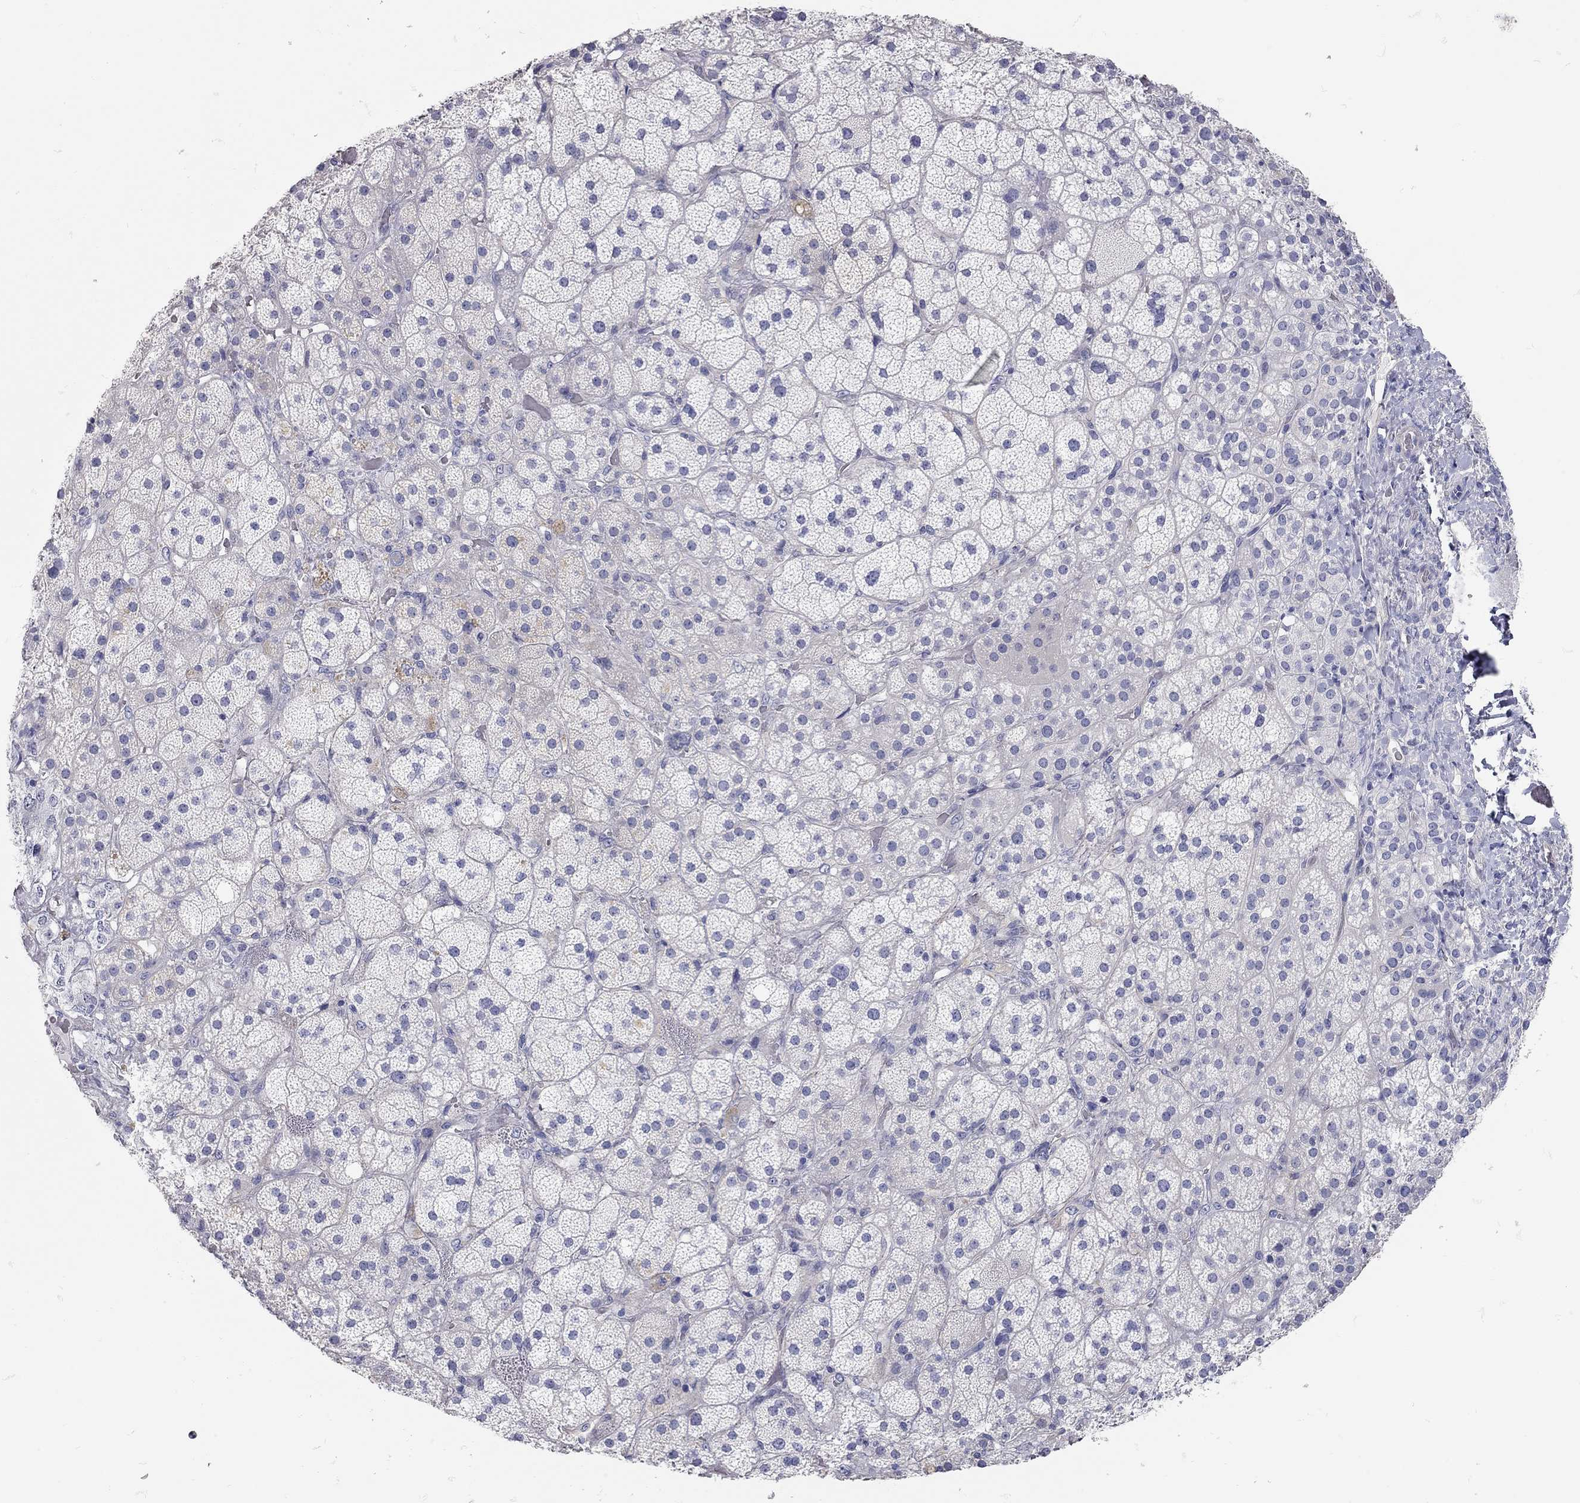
{"staining": {"intensity": "weak", "quantity": "<25%", "location": "cytoplasmic/membranous"}, "tissue": "adrenal gland", "cell_type": "Glandular cells", "image_type": "normal", "snomed": [{"axis": "morphology", "description": "Normal tissue, NOS"}, {"axis": "topography", "description": "Adrenal gland"}], "caption": "This is a image of immunohistochemistry staining of benign adrenal gland, which shows no staining in glandular cells.", "gene": "C10orf90", "patient": {"sex": "male", "age": 57}}